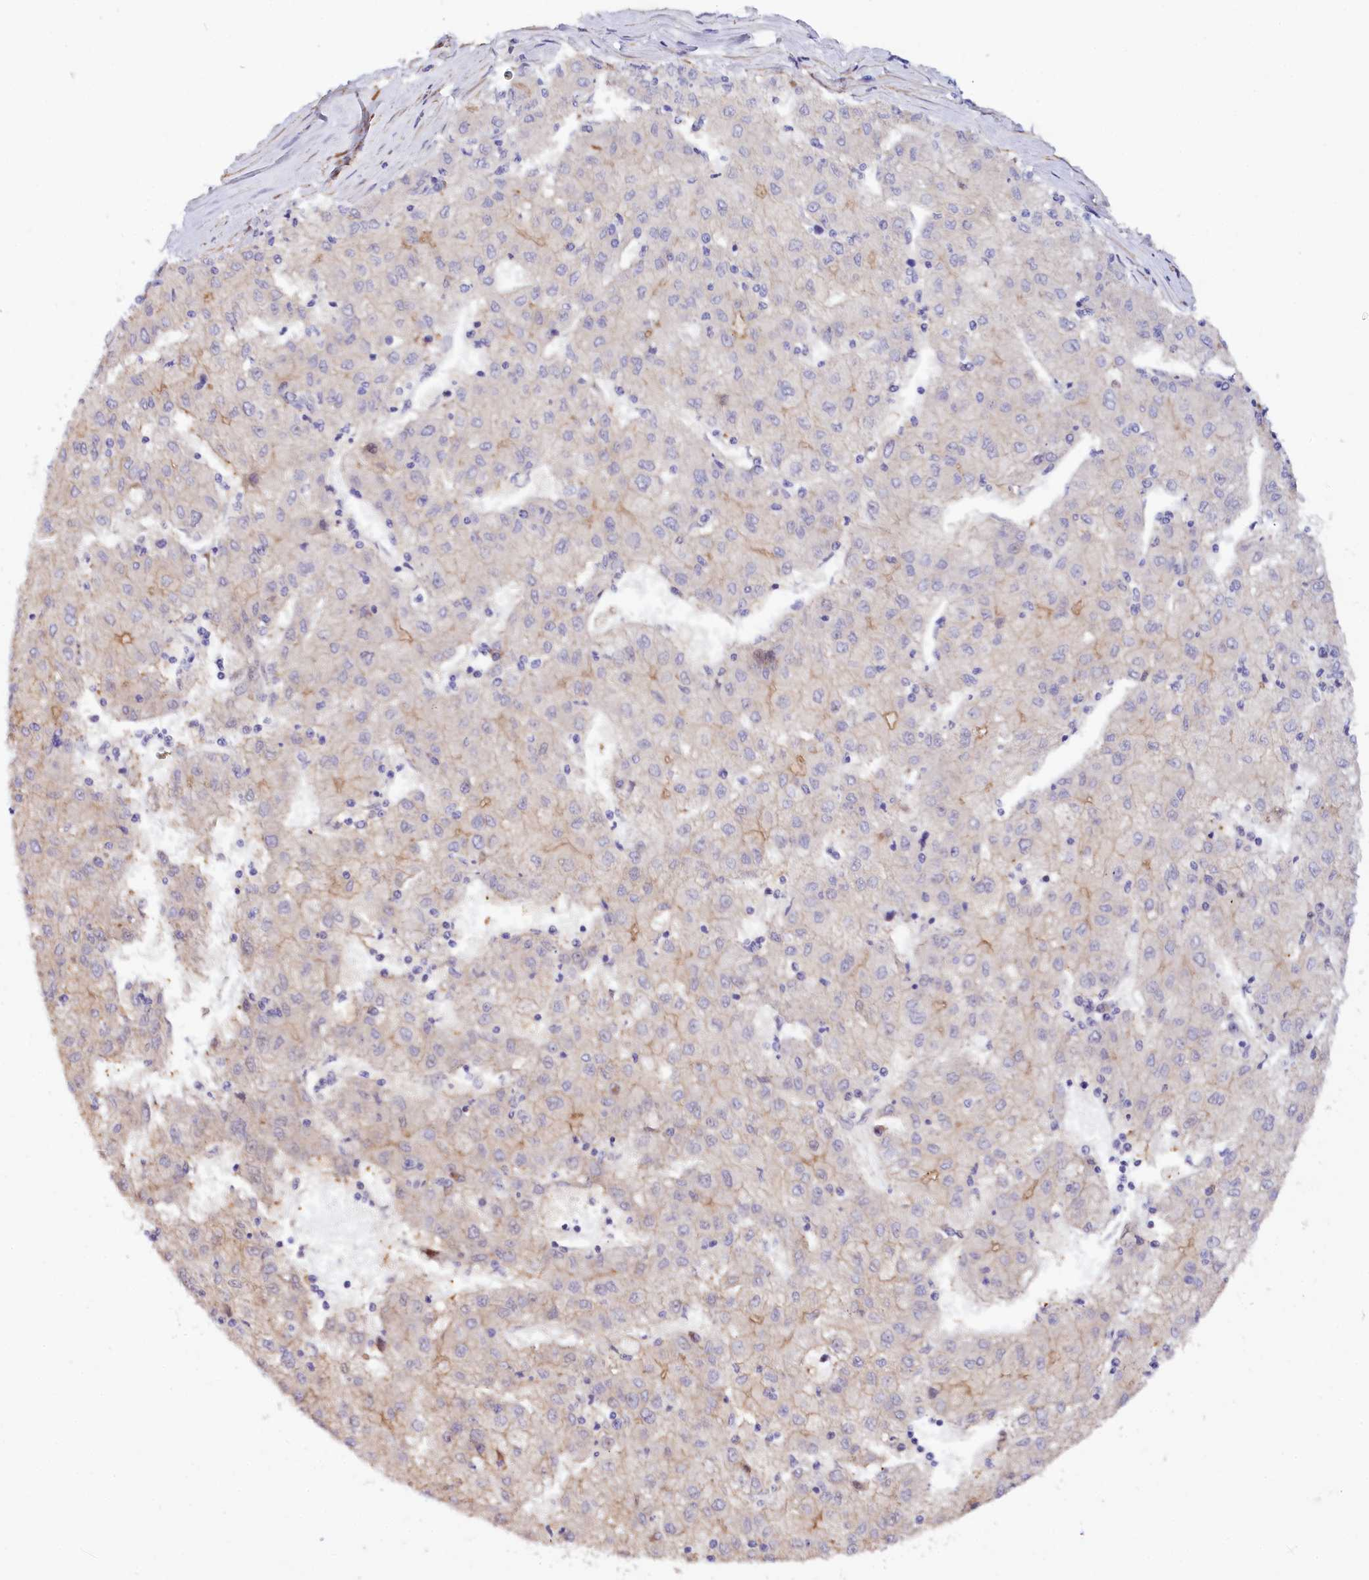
{"staining": {"intensity": "weak", "quantity": "25%-75%", "location": "cytoplasmic/membranous"}, "tissue": "liver cancer", "cell_type": "Tumor cells", "image_type": "cancer", "snomed": [{"axis": "morphology", "description": "Carcinoma, Hepatocellular, NOS"}, {"axis": "topography", "description": "Liver"}], "caption": "Hepatocellular carcinoma (liver) stained with a brown dye reveals weak cytoplasmic/membranous positive expression in about 25%-75% of tumor cells.", "gene": "WNT8A", "patient": {"sex": "male", "age": 72}}